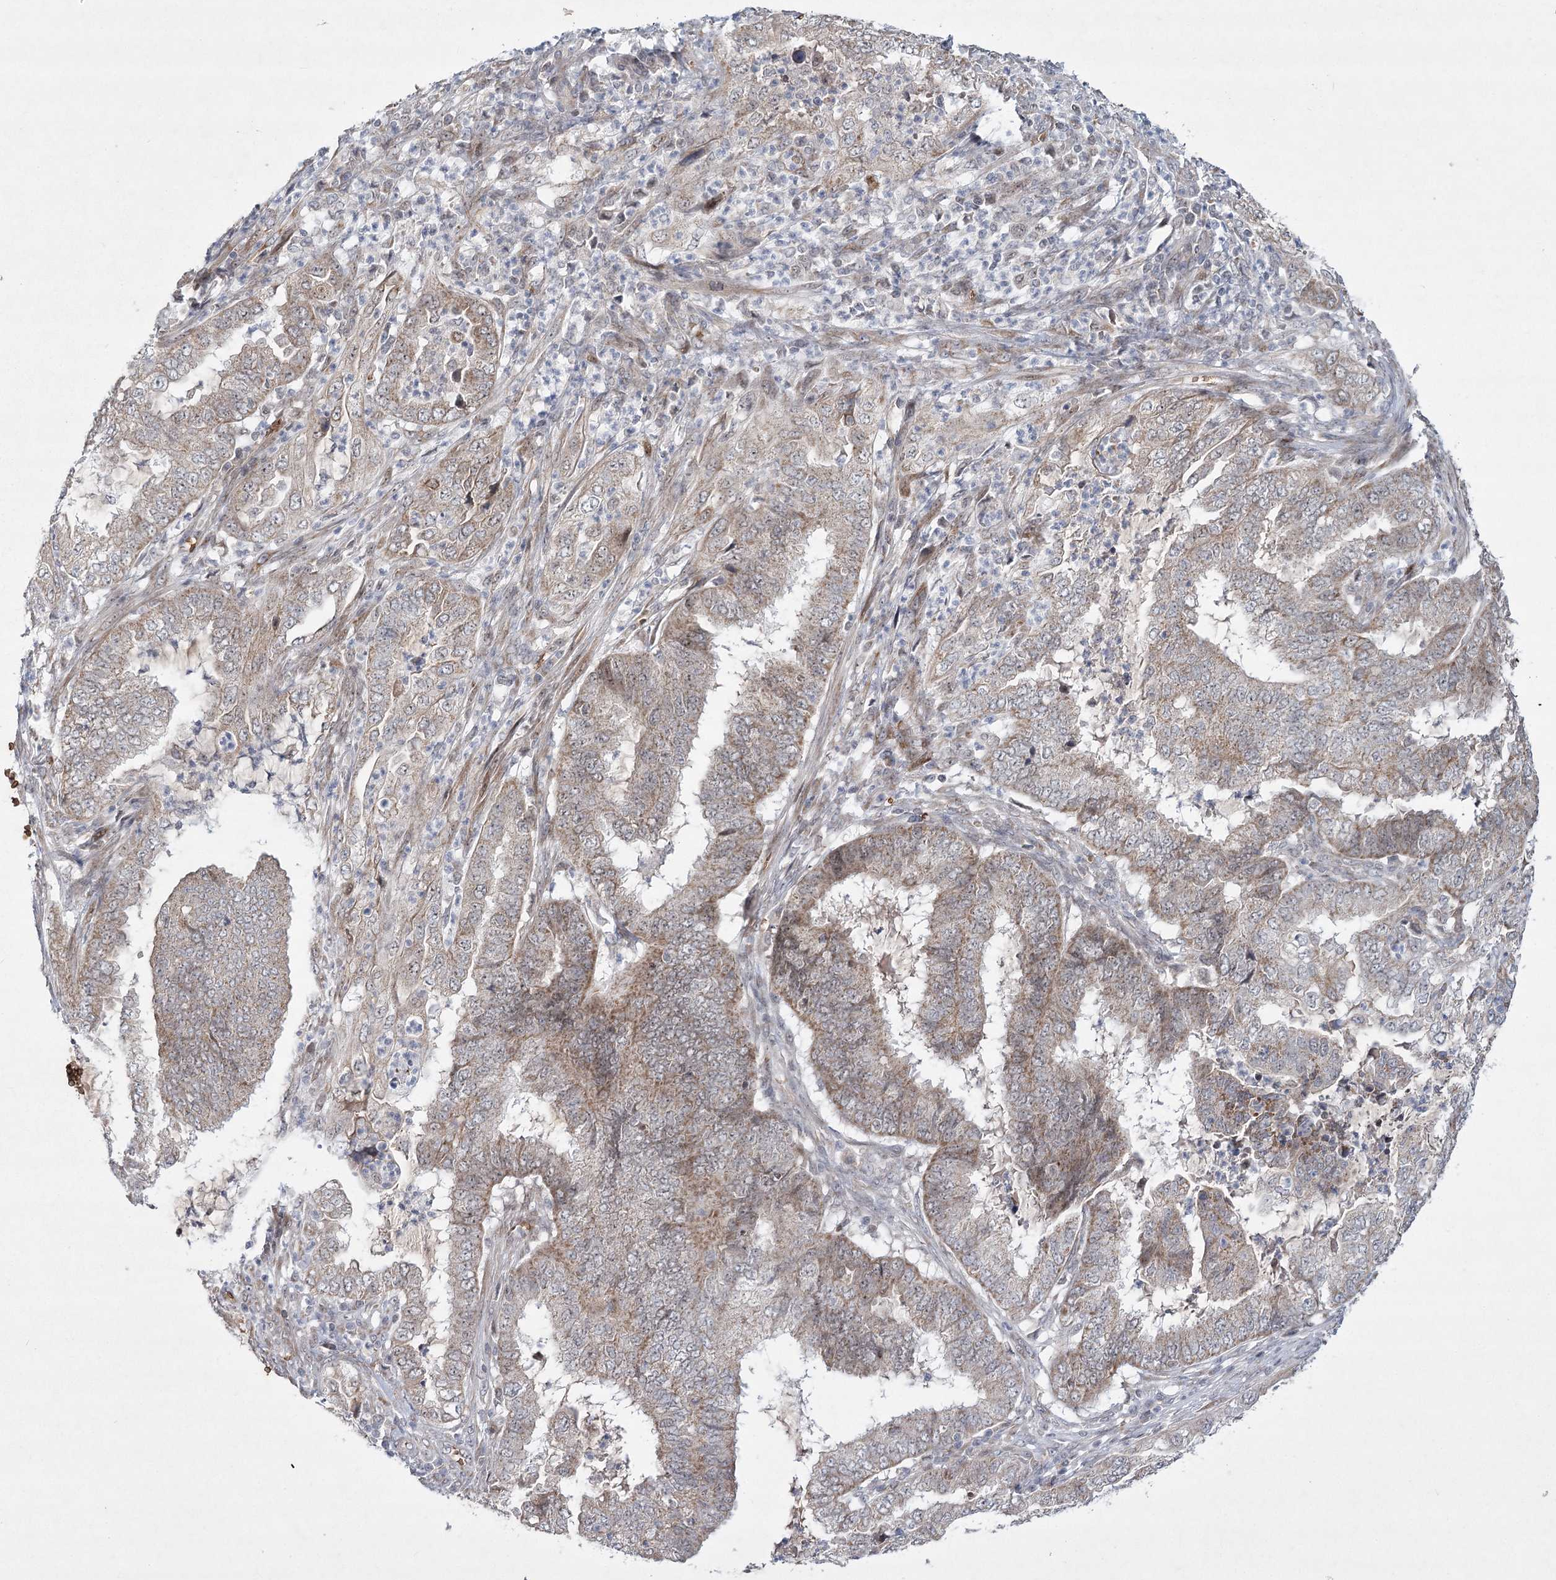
{"staining": {"intensity": "weak", "quantity": ">75%", "location": "cytoplasmic/membranous"}, "tissue": "endometrial cancer", "cell_type": "Tumor cells", "image_type": "cancer", "snomed": [{"axis": "morphology", "description": "Adenocarcinoma, NOS"}, {"axis": "topography", "description": "Endometrium"}], "caption": "Immunohistochemistry (IHC) micrograph of human endometrial cancer stained for a protein (brown), which reveals low levels of weak cytoplasmic/membranous staining in about >75% of tumor cells.", "gene": "NSMCE4A", "patient": {"sex": "female", "age": 51}}